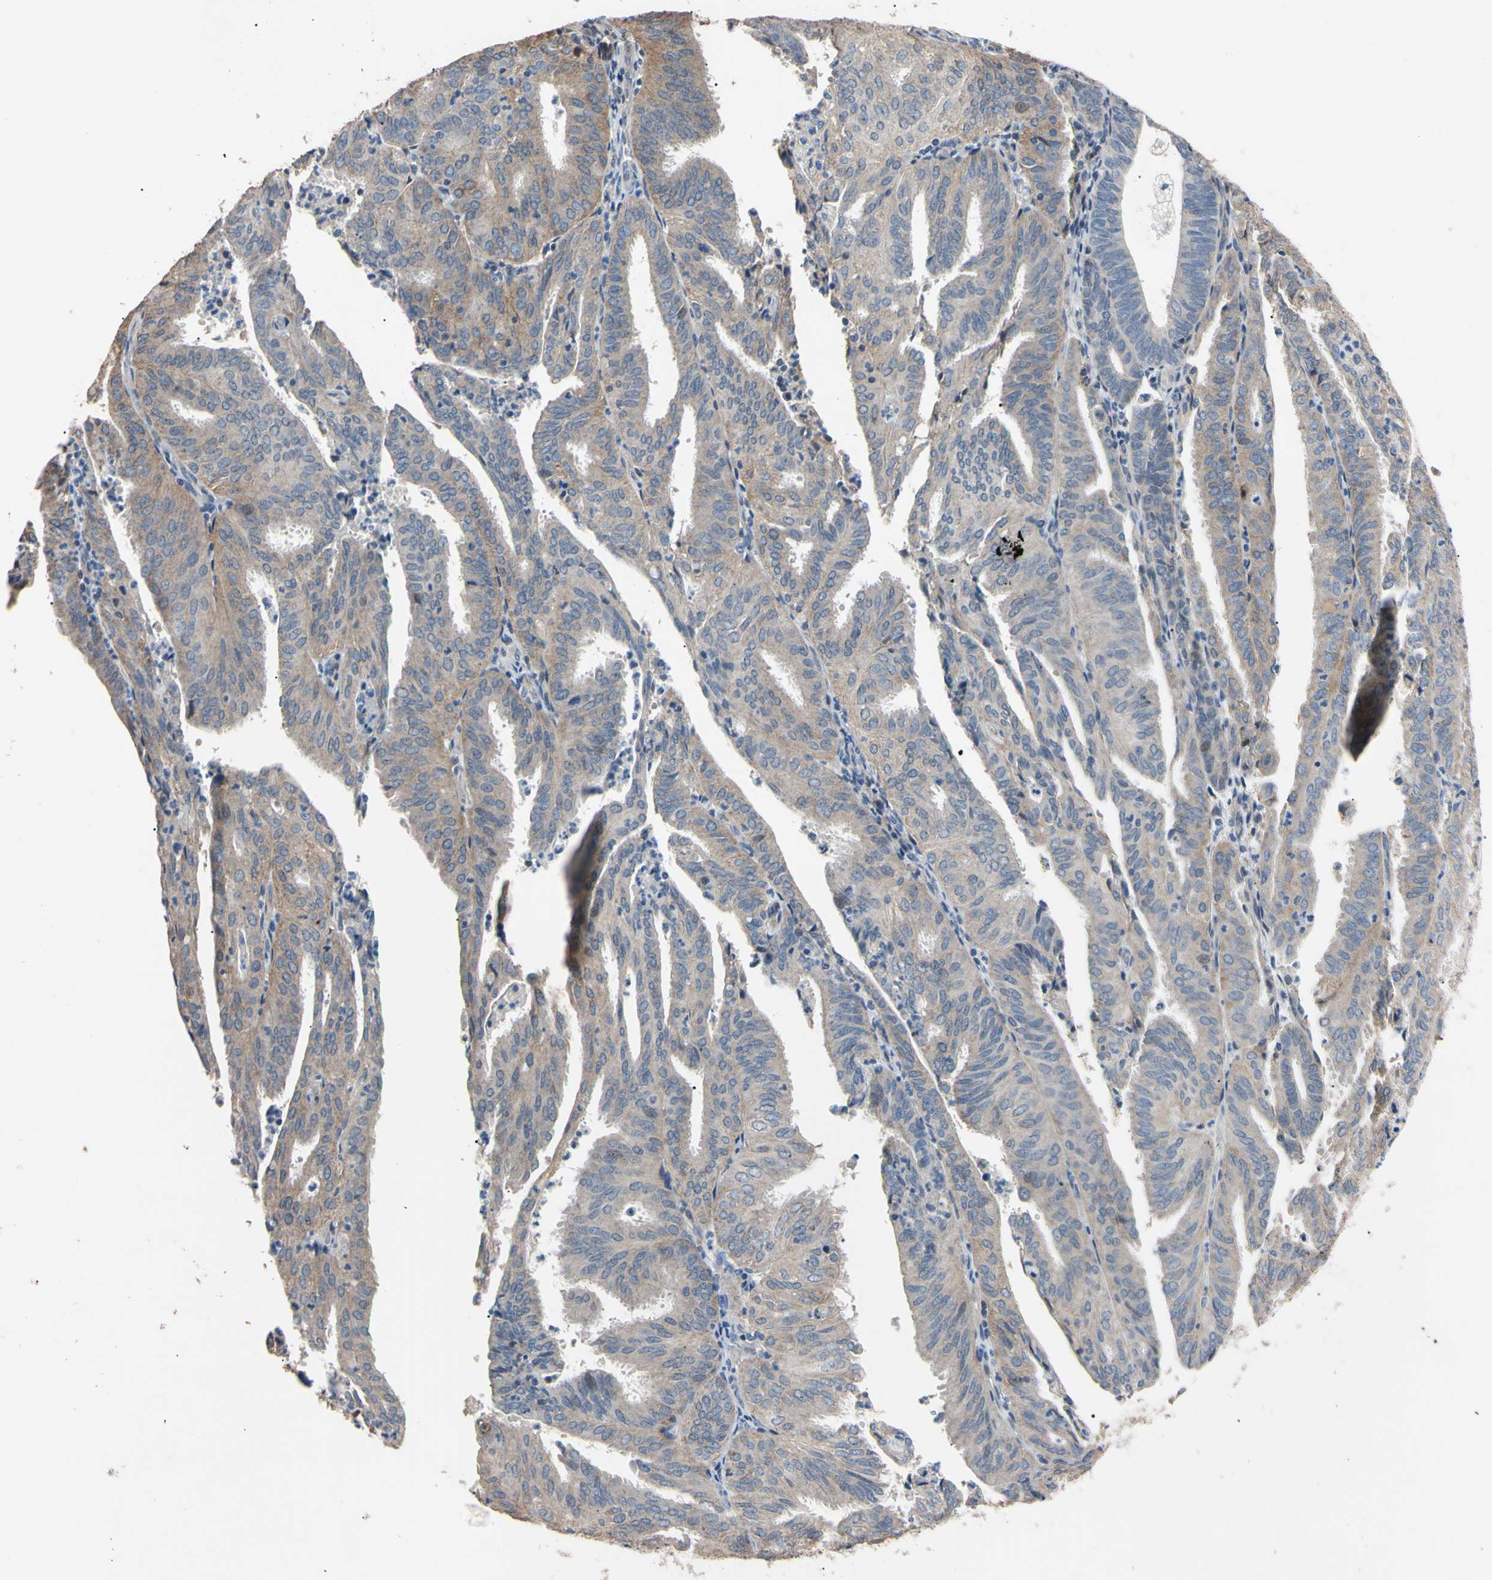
{"staining": {"intensity": "weak", "quantity": ">75%", "location": "cytoplasmic/membranous"}, "tissue": "endometrial cancer", "cell_type": "Tumor cells", "image_type": "cancer", "snomed": [{"axis": "morphology", "description": "Adenocarcinoma, NOS"}, {"axis": "topography", "description": "Uterus"}], "caption": "High-magnification brightfield microscopy of adenocarcinoma (endometrial) stained with DAB (3,3'-diaminobenzidine) (brown) and counterstained with hematoxylin (blue). tumor cells exhibit weak cytoplasmic/membranous expression is appreciated in about>75% of cells.", "gene": "PNKD", "patient": {"sex": "female", "age": 60}}